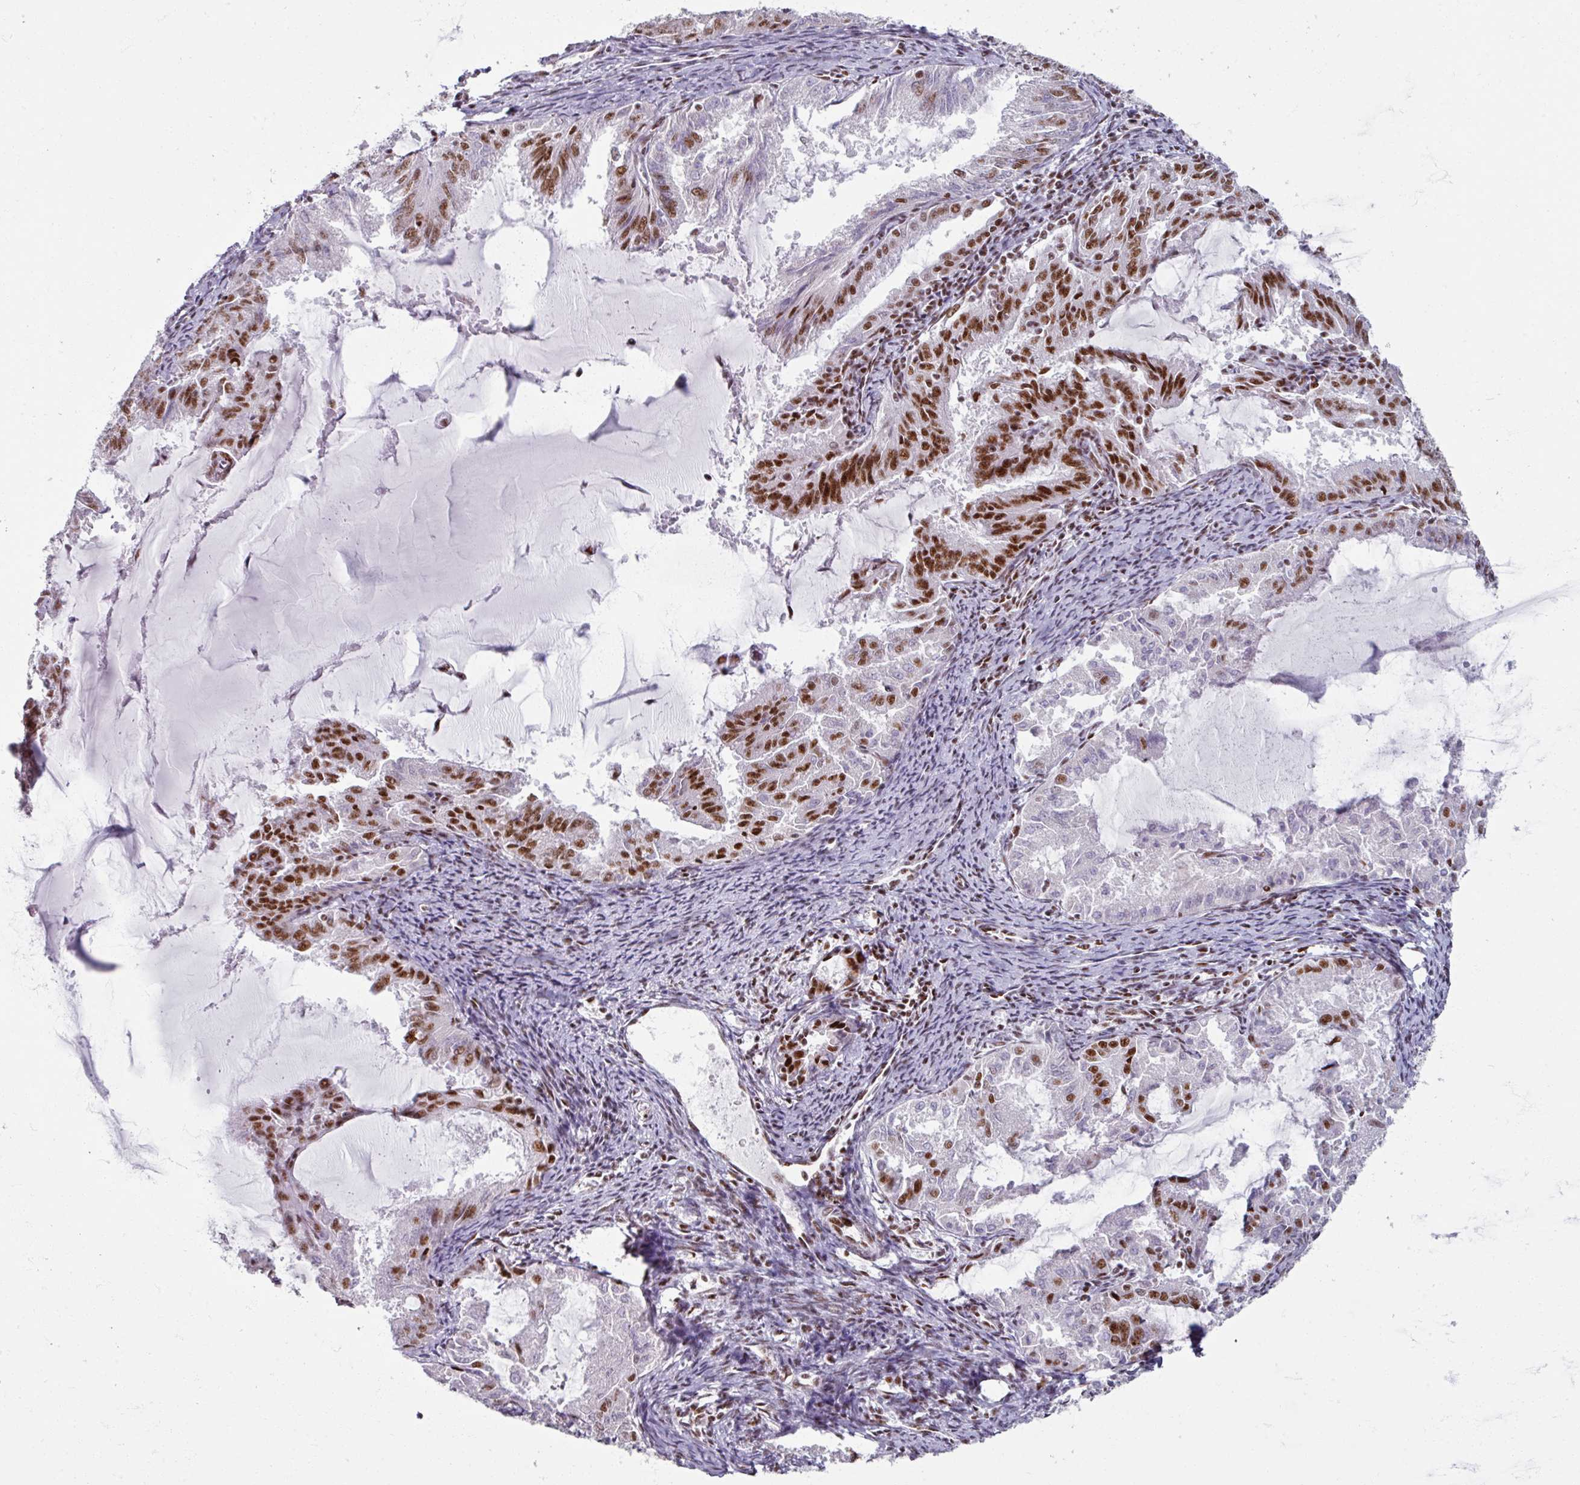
{"staining": {"intensity": "strong", "quantity": "25%-75%", "location": "nuclear"}, "tissue": "endometrial cancer", "cell_type": "Tumor cells", "image_type": "cancer", "snomed": [{"axis": "morphology", "description": "Adenocarcinoma, NOS"}, {"axis": "topography", "description": "Endometrium"}], "caption": "Brown immunohistochemical staining in adenocarcinoma (endometrial) demonstrates strong nuclear positivity in approximately 25%-75% of tumor cells. (IHC, brightfield microscopy, high magnification).", "gene": "ADAR", "patient": {"sex": "female", "age": 70}}